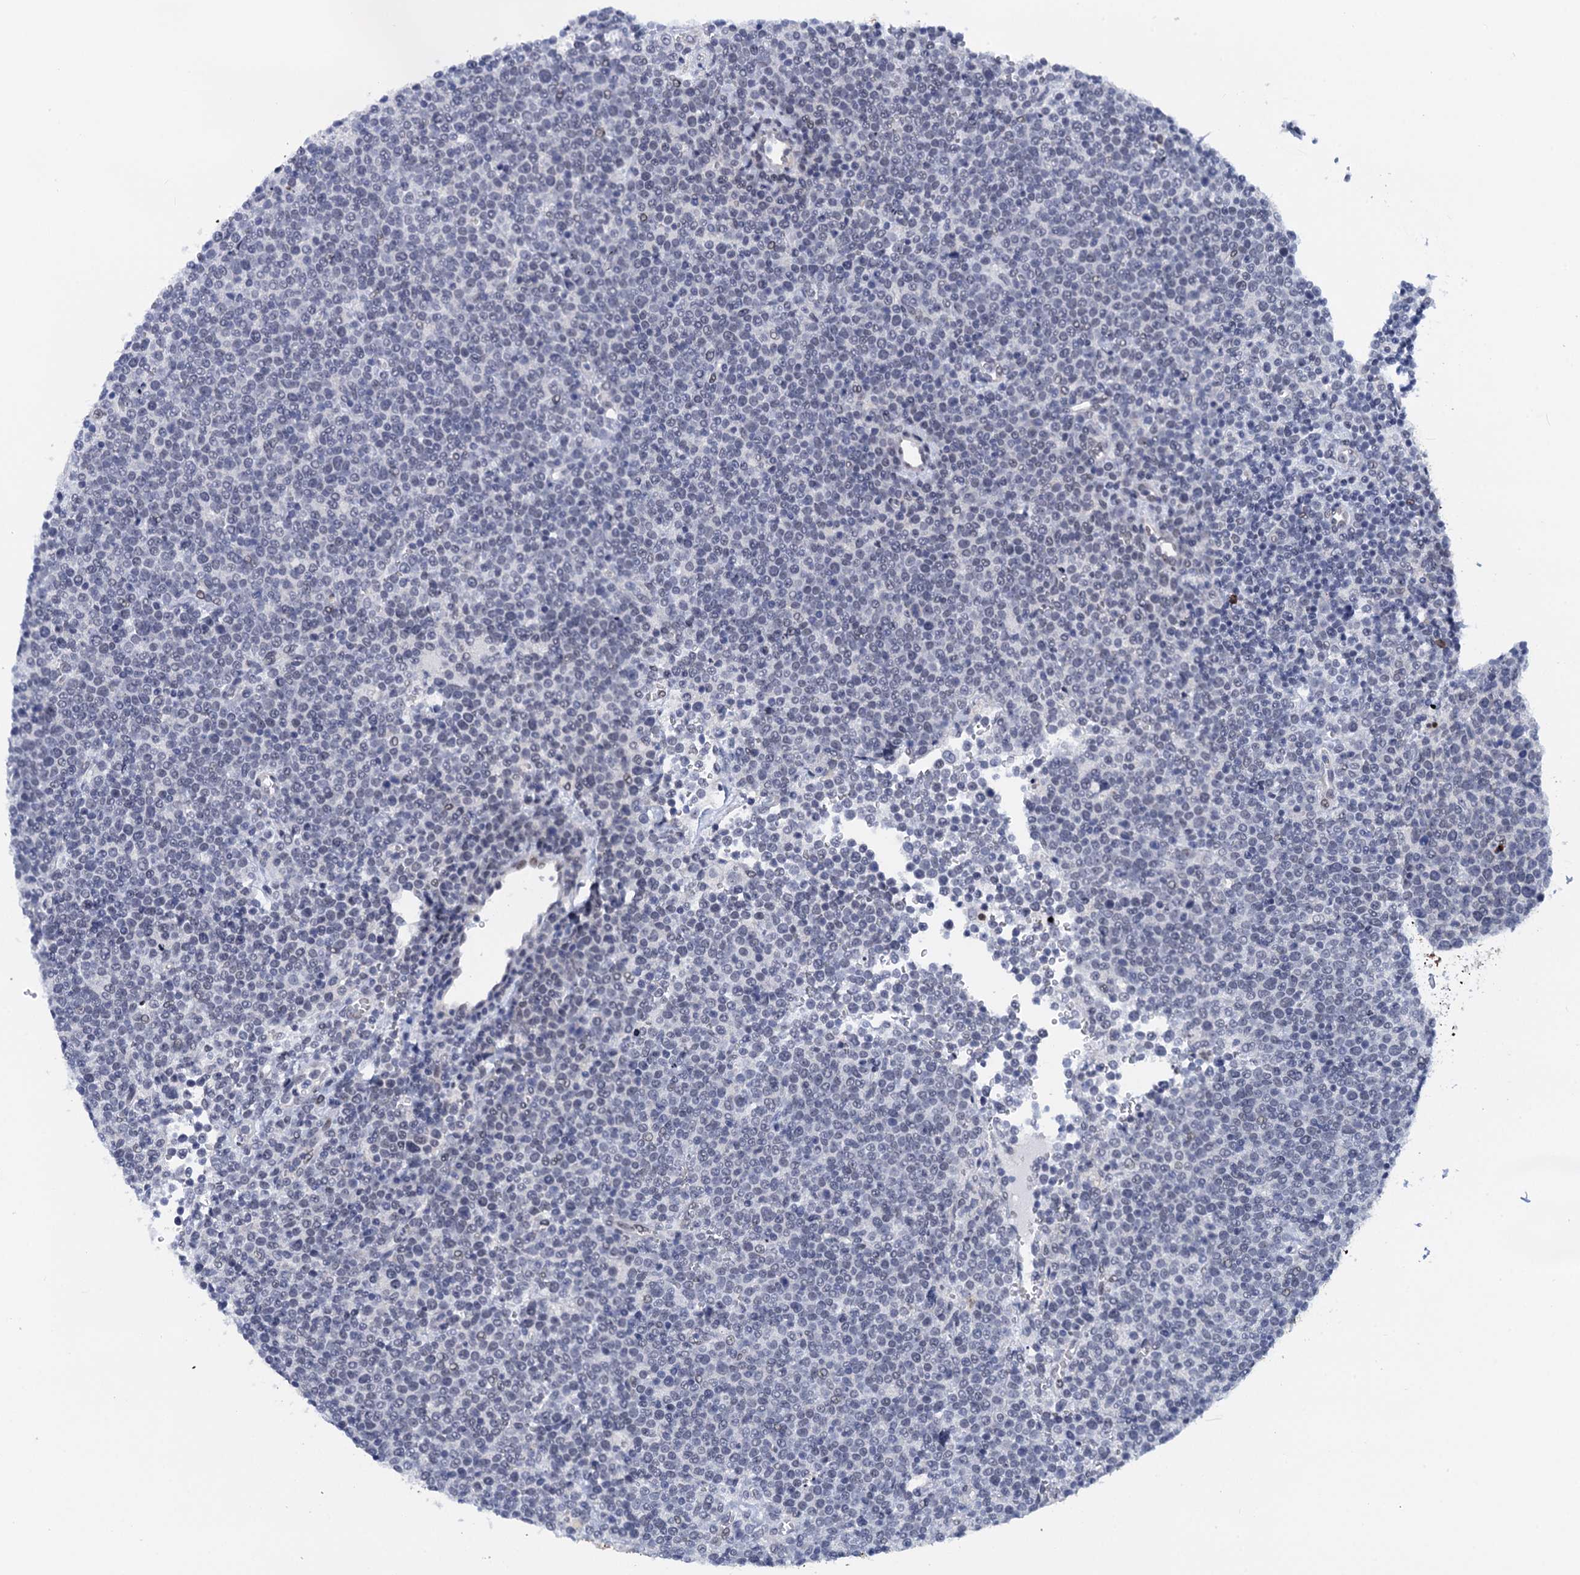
{"staining": {"intensity": "negative", "quantity": "none", "location": "none"}, "tissue": "lymphoma", "cell_type": "Tumor cells", "image_type": "cancer", "snomed": [{"axis": "morphology", "description": "Malignant lymphoma, non-Hodgkin's type, High grade"}, {"axis": "topography", "description": "Lymph node"}], "caption": "Human lymphoma stained for a protein using immunohistochemistry shows no staining in tumor cells.", "gene": "C16orf87", "patient": {"sex": "male", "age": 61}}